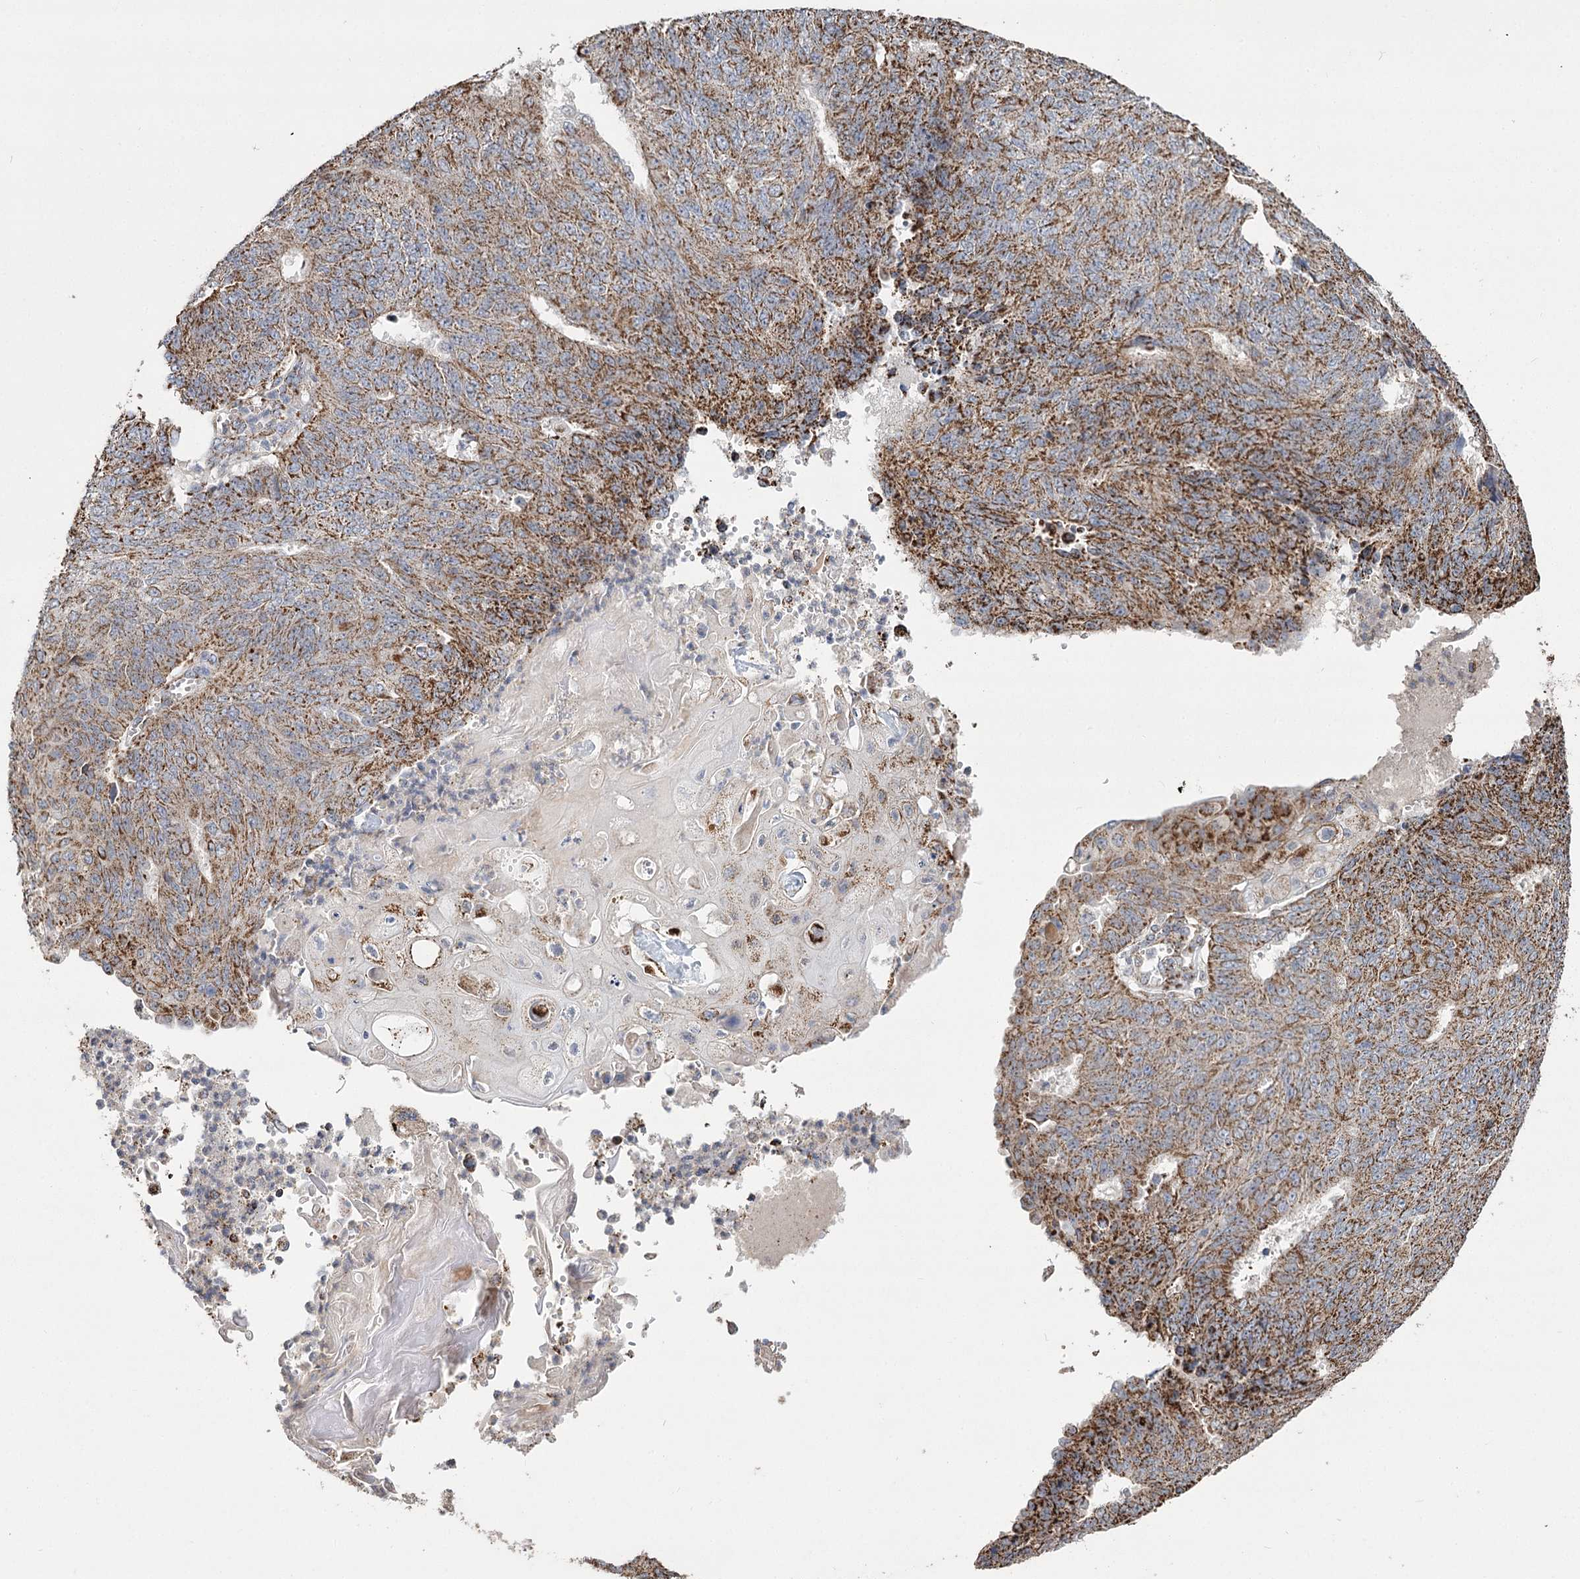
{"staining": {"intensity": "strong", "quantity": "25%-75%", "location": "cytoplasmic/membranous"}, "tissue": "endometrial cancer", "cell_type": "Tumor cells", "image_type": "cancer", "snomed": [{"axis": "morphology", "description": "Adenocarcinoma, NOS"}, {"axis": "topography", "description": "Endometrium"}], "caption": "DAB immunohistochemical staining of human adenocarcinoma (endometrial) shows strong cytoplasmic/membranous protein staining in about 25%-75% of tumor cells. (brown staining indicates protein expression, while blue staining denotes nuclei).", "gene": "RANBP3L", "patient": {"sex": "female", "age": 32}}